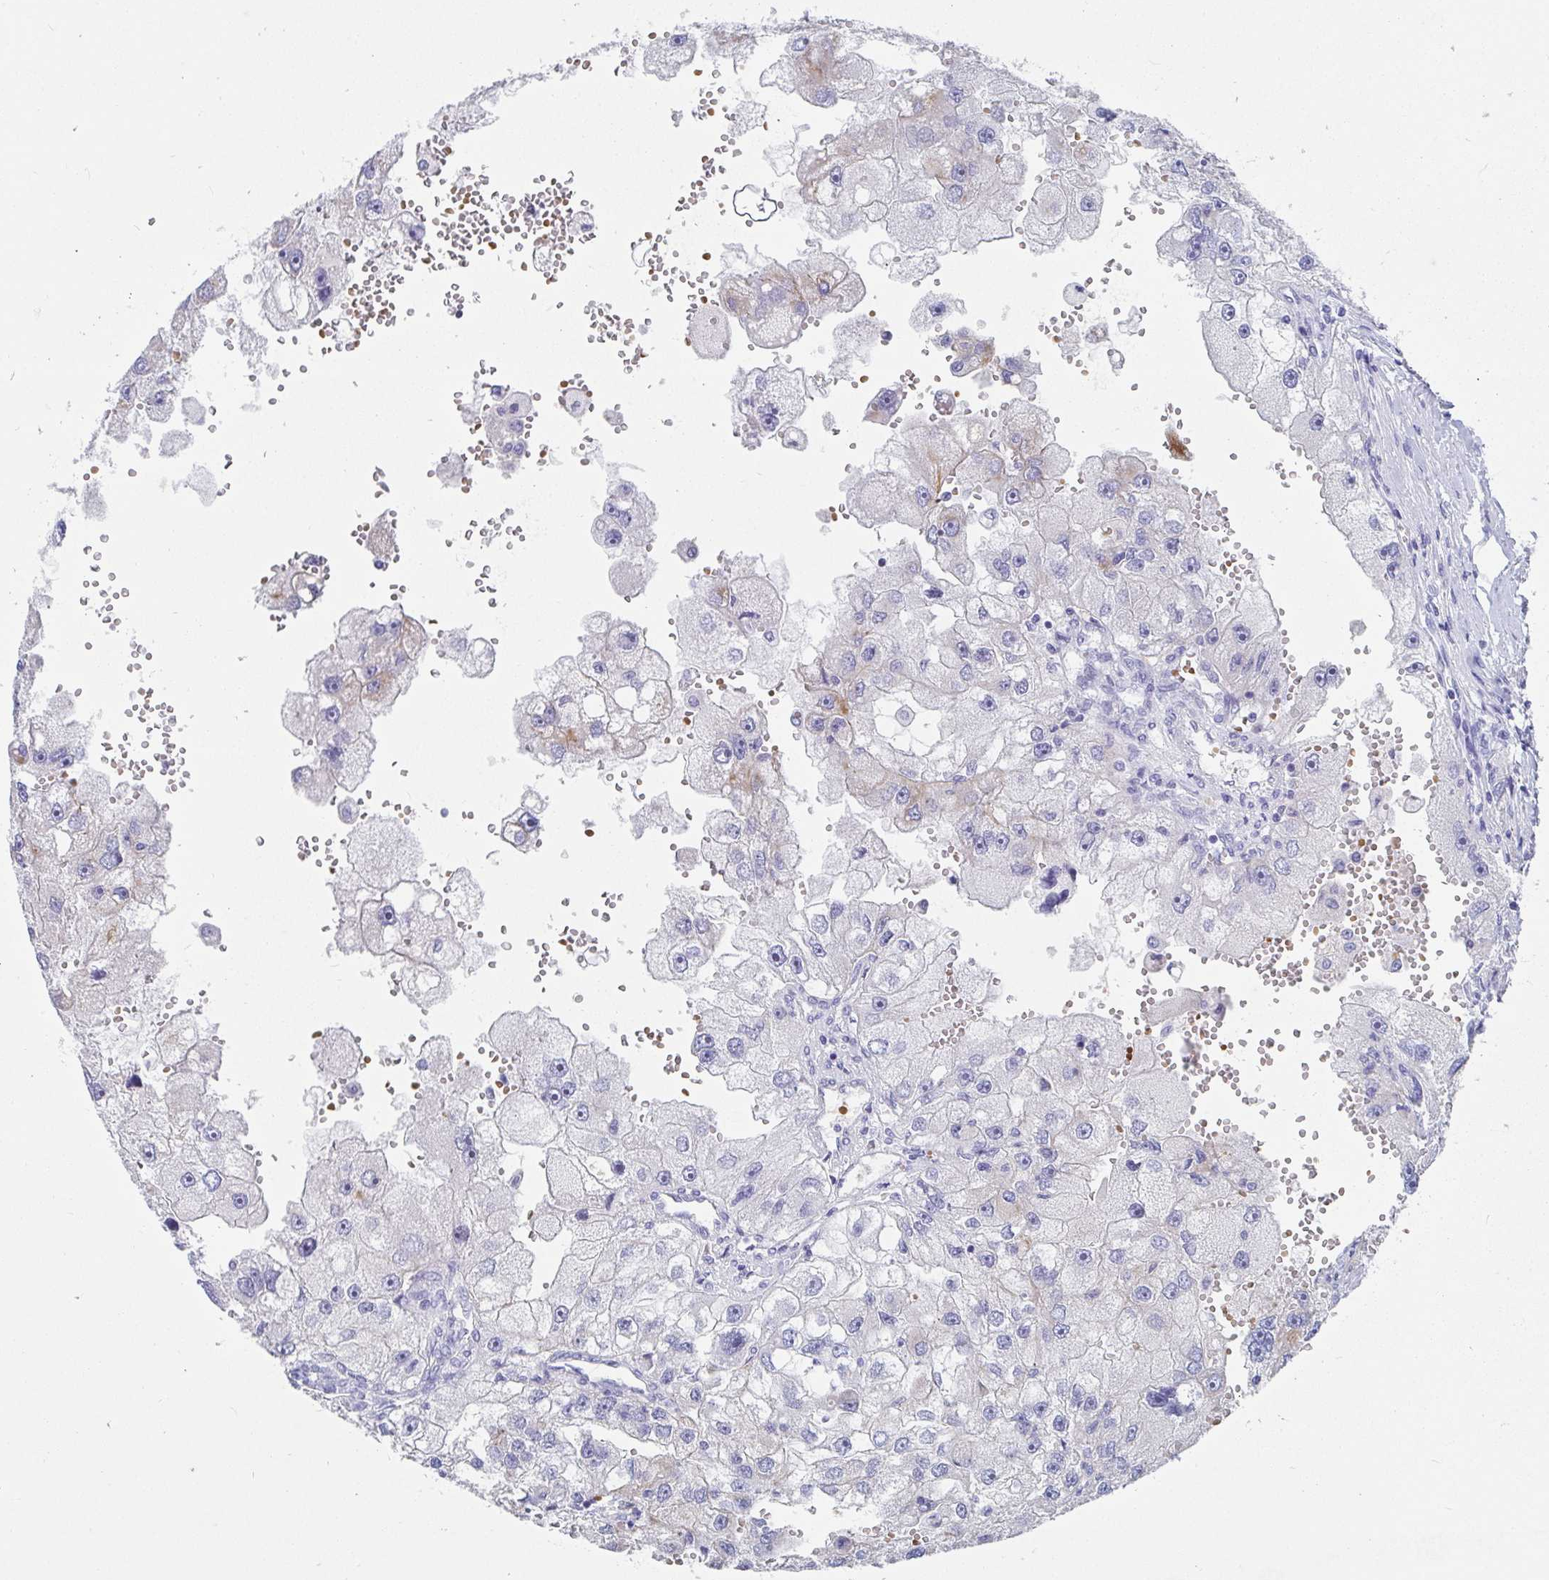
{"staining": {"intensity": "negative", "quantity": "none", "location": "none"}, "tissue": "renal cancer", "cell_type": "Tumor cells", "image_type": "cancer", "snomed": [{"axis": "morphology", "description": "Adenocarcinoma, NOS"}, {"axis": "topography", "description": "Kidney"}], "caption": "Adenocarcinoma (renal) was stained to show a protein in brown. There is no significant positivity in tumor cells.", "gene": "CLDN8", "patient": {"sex": "male", "age": 63}}